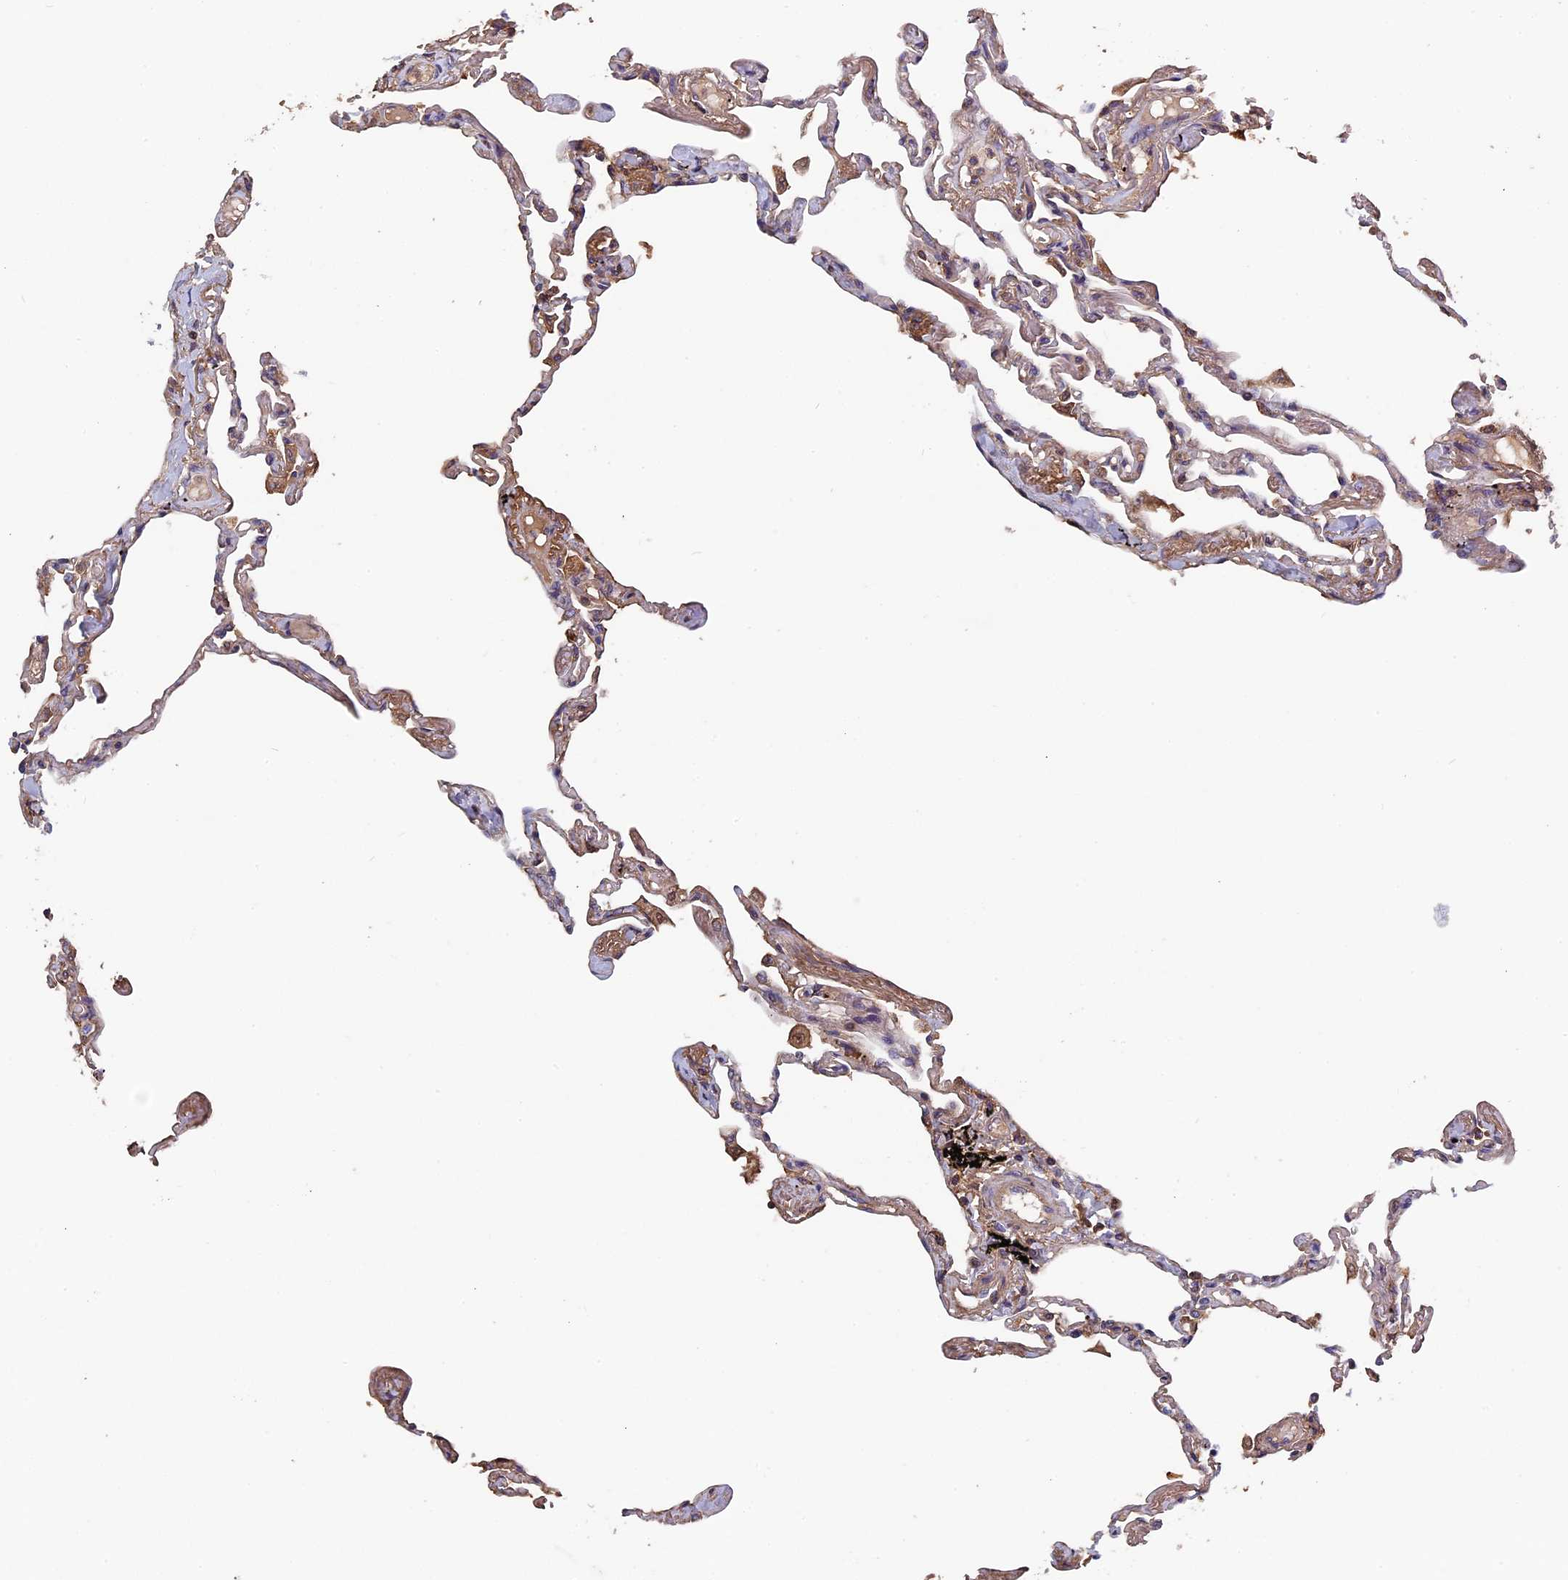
{"staining": {"intensity": "moderate", "quantity": "<25%", "location": "cytoplasmic/membranous"}, "tissue": "lung", "cell_type": "Alveolar cells", "image_type": "normal", "snomed": [{"axis": "morphology", "description": "Normal tissue, NOS"}, {"axis": "topography", "description": "Lung"}], "caption": "A brown stain labels moderate cytoplasmic/membranous staining of a protein in alveolar cells of normal human lung.", "gene": "CCDC153", "patient": {"sex": "female", "age": 67}}